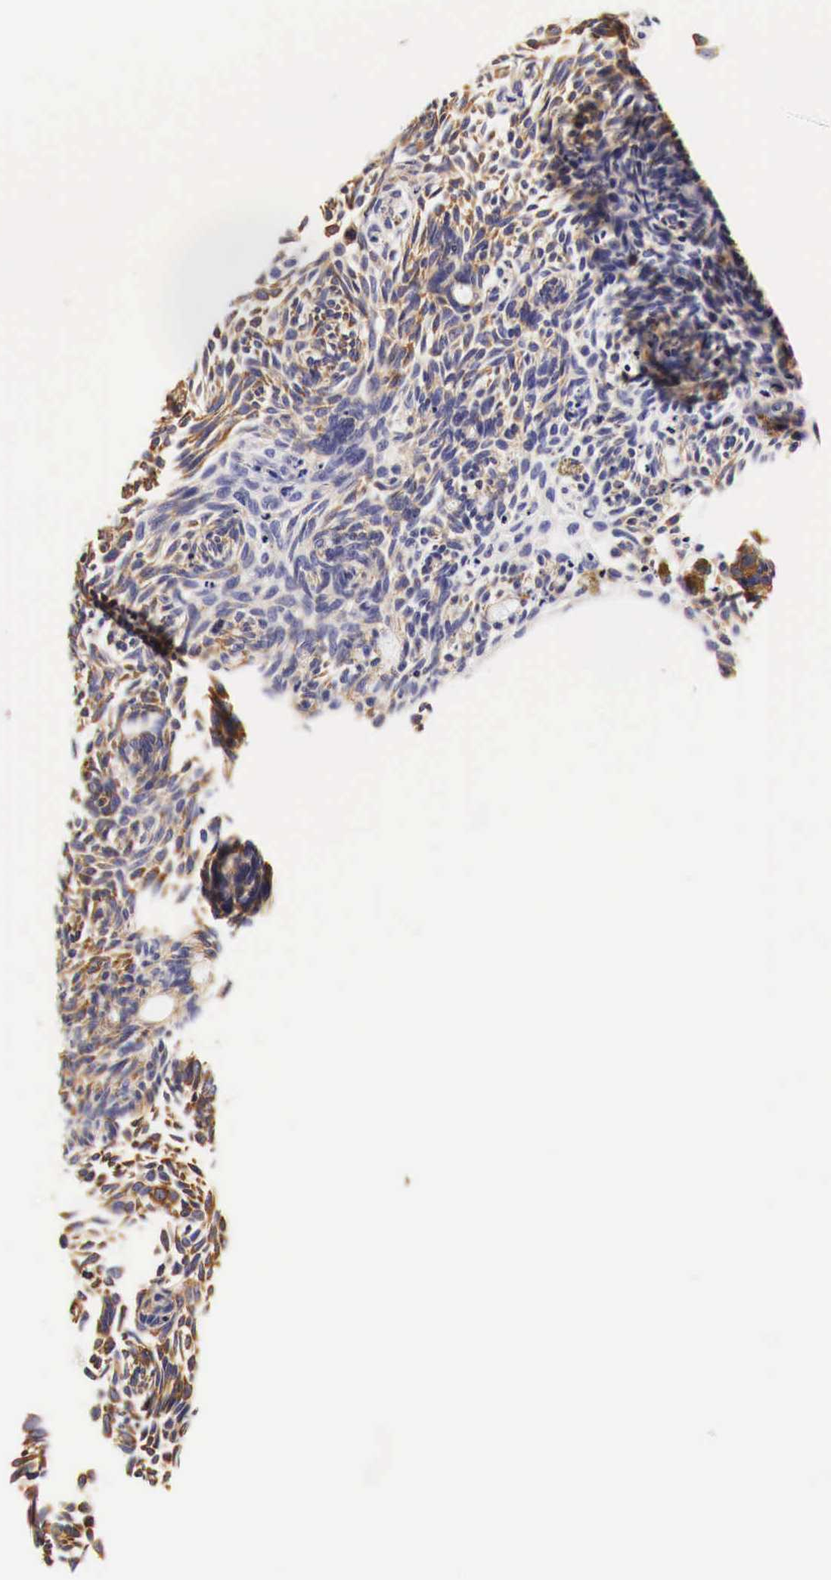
{"staining": {"intensity": "moderate", "quantity": ">75%", "location": "cytoplasmic/membranous"}, "tissue": "skin cancer", "cell_type": "Tumor cells", "image_type": "cancer", "snomed": [{"axis": "morphology", "description": "Basal cell carcinoma"}, {"axis": "topography", "description": "Skin"}], "caption": "Protein expression analysis of skin cancer demonstrates moderate cytoplasmic/membranous expression in approximately >75% of tumor cells.", "gene": "LAMB2", "patient": {"sex": "male", "age": 58}}